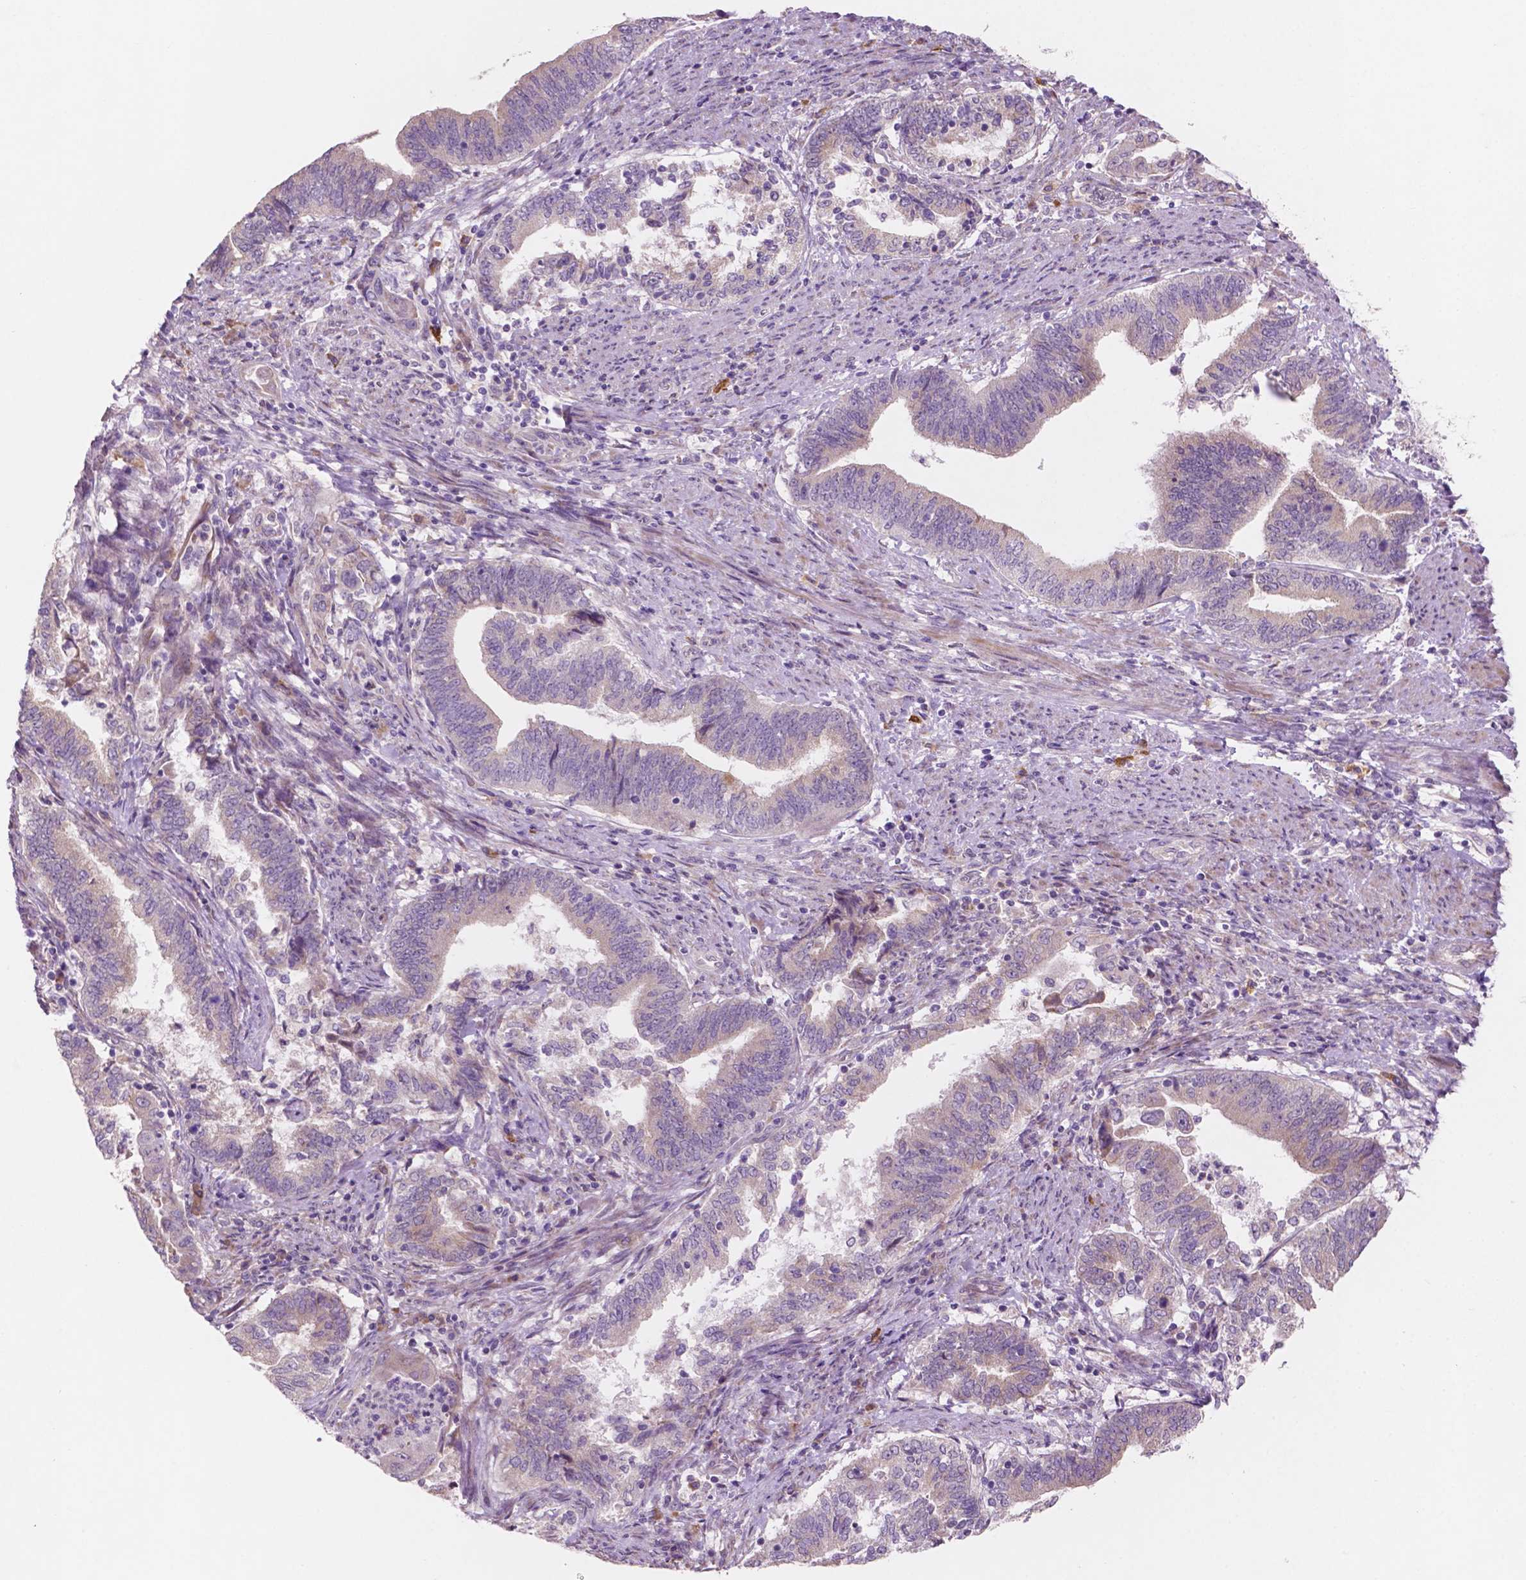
{"staining": {"intensity": "negative", "quantity": "none", "location": "none"}, "tissue": "endometrial cancer", "cell_type": "Tumor cells", "image_type": "cancer", "snomed": [{"axis": "morphology", "description": "Adenocarcinoma, NOS"}, {"axis": "topography", "description": "Endometrium"}], "caption": "High power microscopy photomicrograph of an immunohistochemistry (IHC) micrograph of endometrial adenocarcinoma, revealing no significant staining in tumor cells. (DAB immunohistochemistry (IHC) visualized using brightfield microscopy, high magnification).", "gene": "LRP1B", "patient": {"sex": "female", "age": 65}}